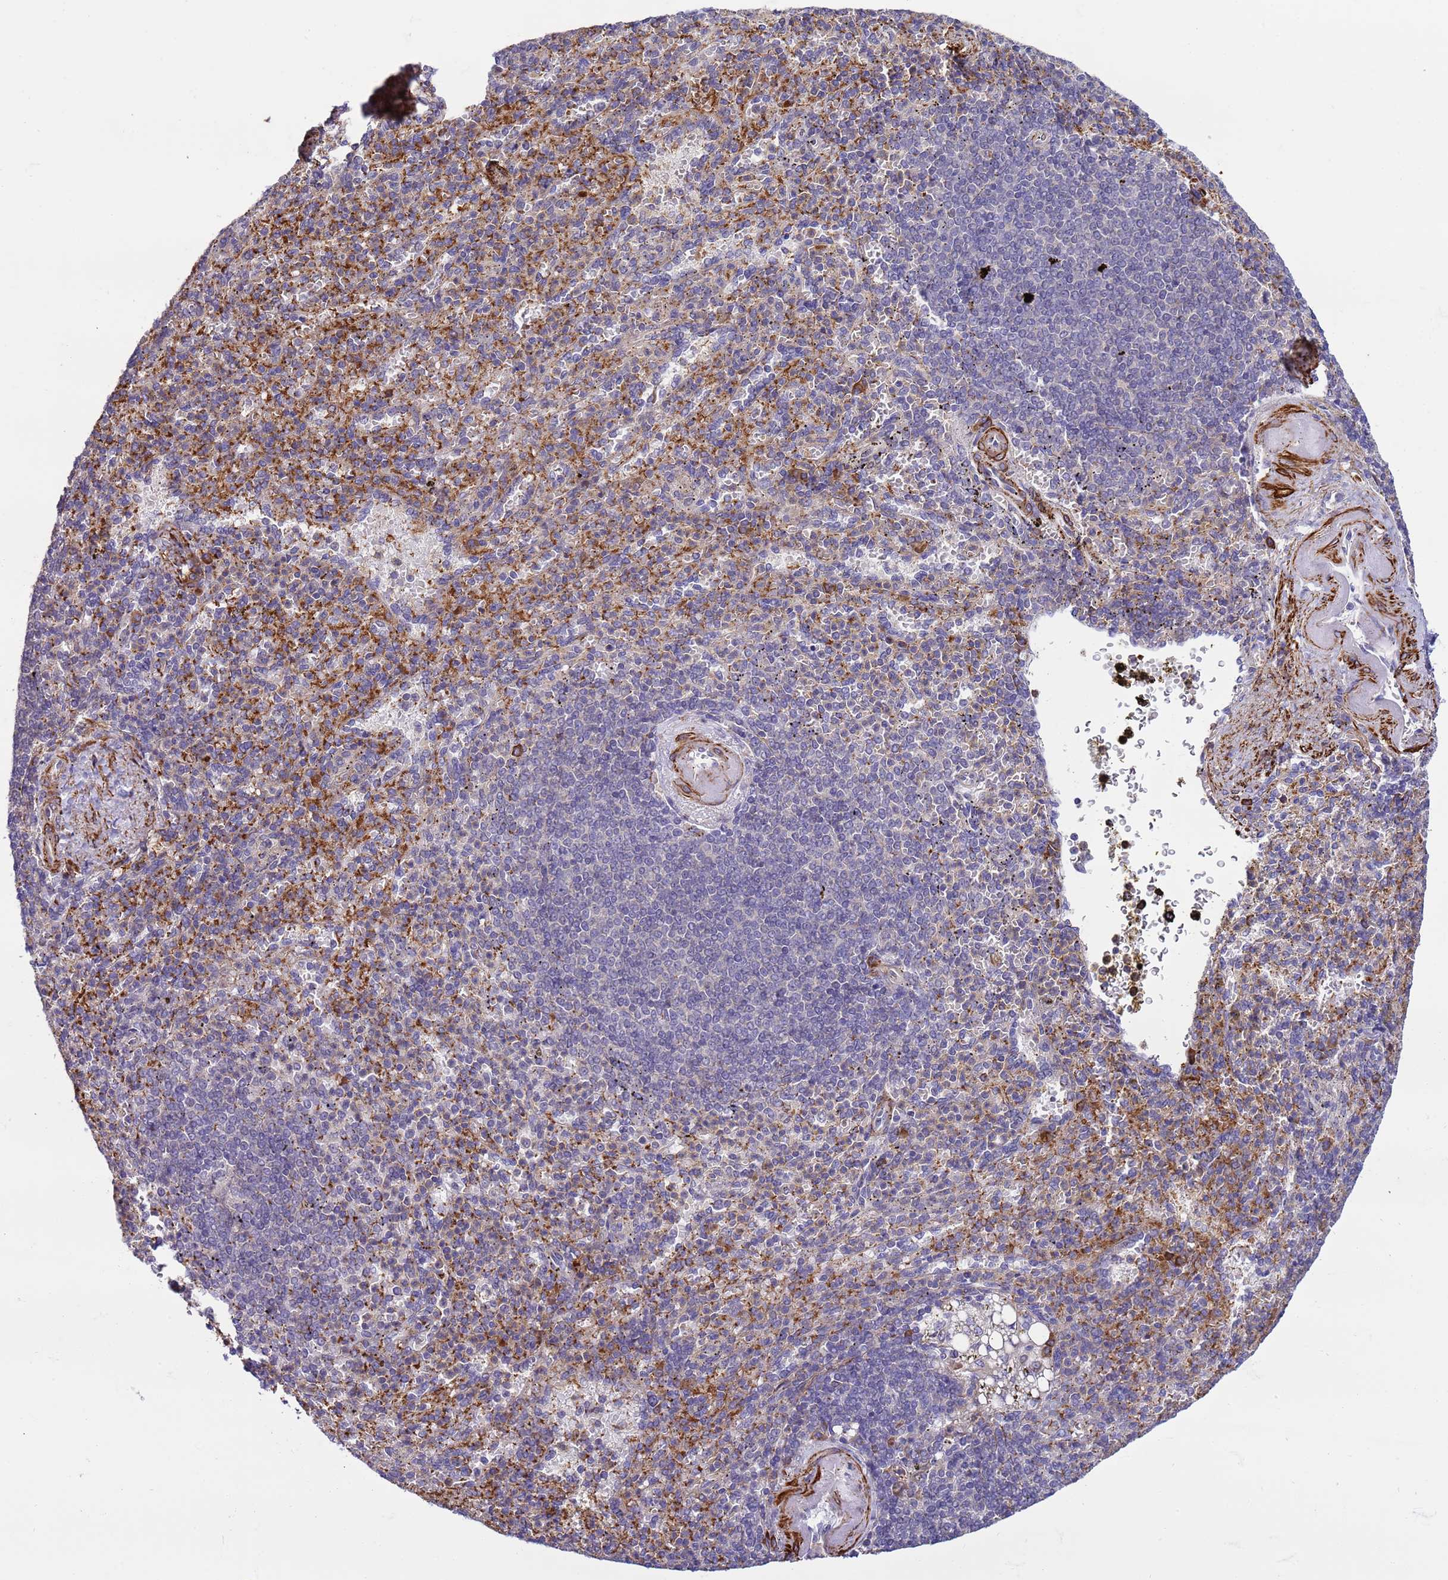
{"staining": {"intensity": "moderate", "quantity": "<25%", "location": "cytoplasmic/membranous"}, "tissue": "spleen", "cell_type": "Cells in red pulp", "image_type": "normal", "snomed": [{"axis": "morphology", "description": "Normal tissue, NOS"}, {"axis": "topography", "description": "Spleen"}], "caption": "Immunohistochemistry image of unremarkable human spleen stained for a protein (brown), which reveals low levels of moderate cytoplasmic/membranous expression in approximately <25% of cells in red pulp.", "gene": "GEN1", "patient": {"sex": "female", "age": 74}}